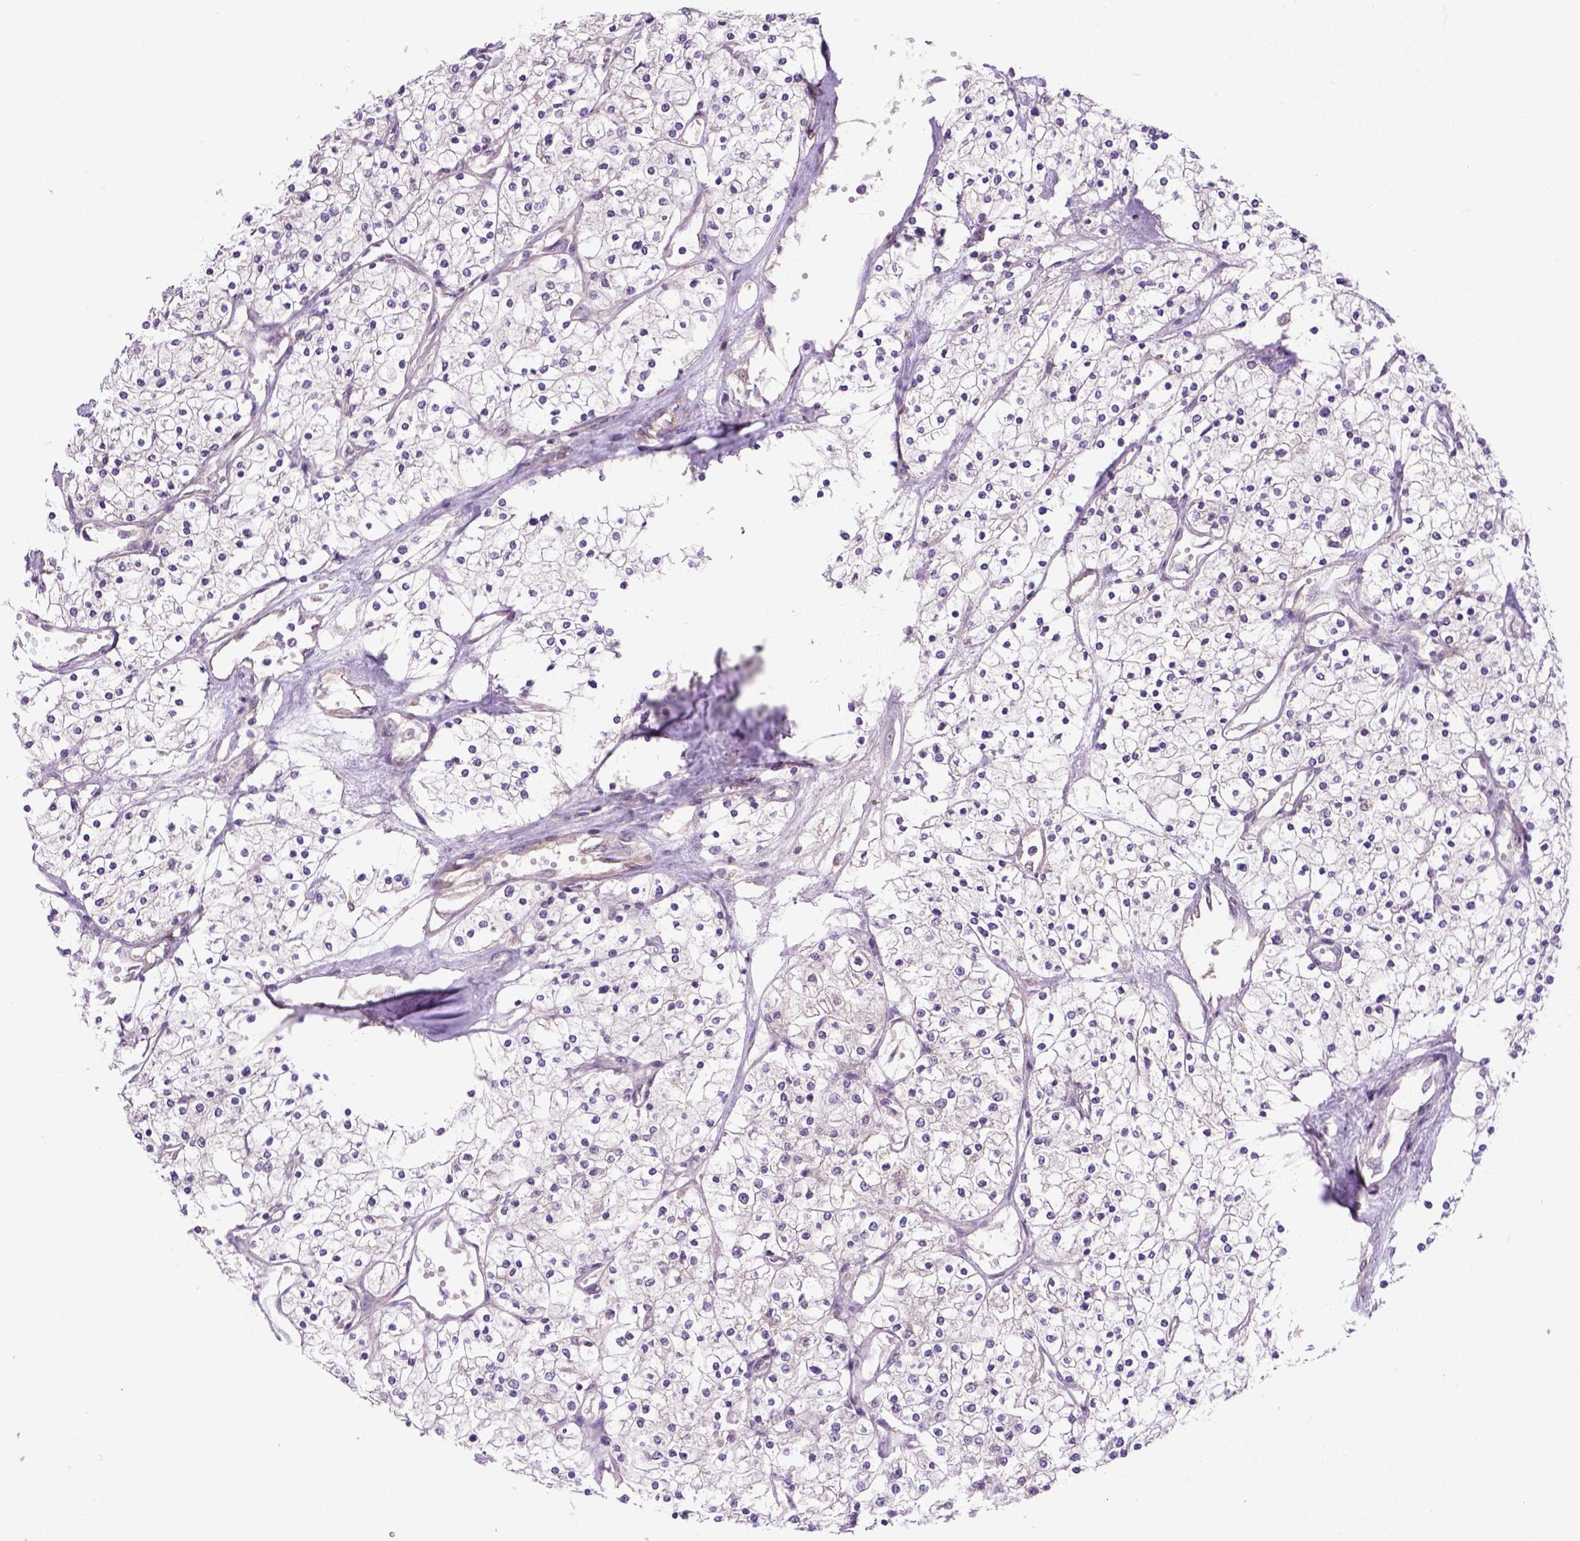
{"staining": {"intensity": "negative", "quantity": "none", "location": "none"}, "tissue": "renal cancer", "cell_type": "Tumor cells", "image_type": "cancer", "snomed": [{"axis": "morphology", "description": "Adenocarcinoma, NOS"}, {"axis": "topography", "description": "Kidney"}], "caption": "This histopathology image is of adenocarcinoma (renal) stained with IHC to label a protein in brown with the nuclei are counter-stained blue. There is no expression in tumor cells.", "gene": "CASKIN2", "patient": {"sex": "male", "age": 80}}